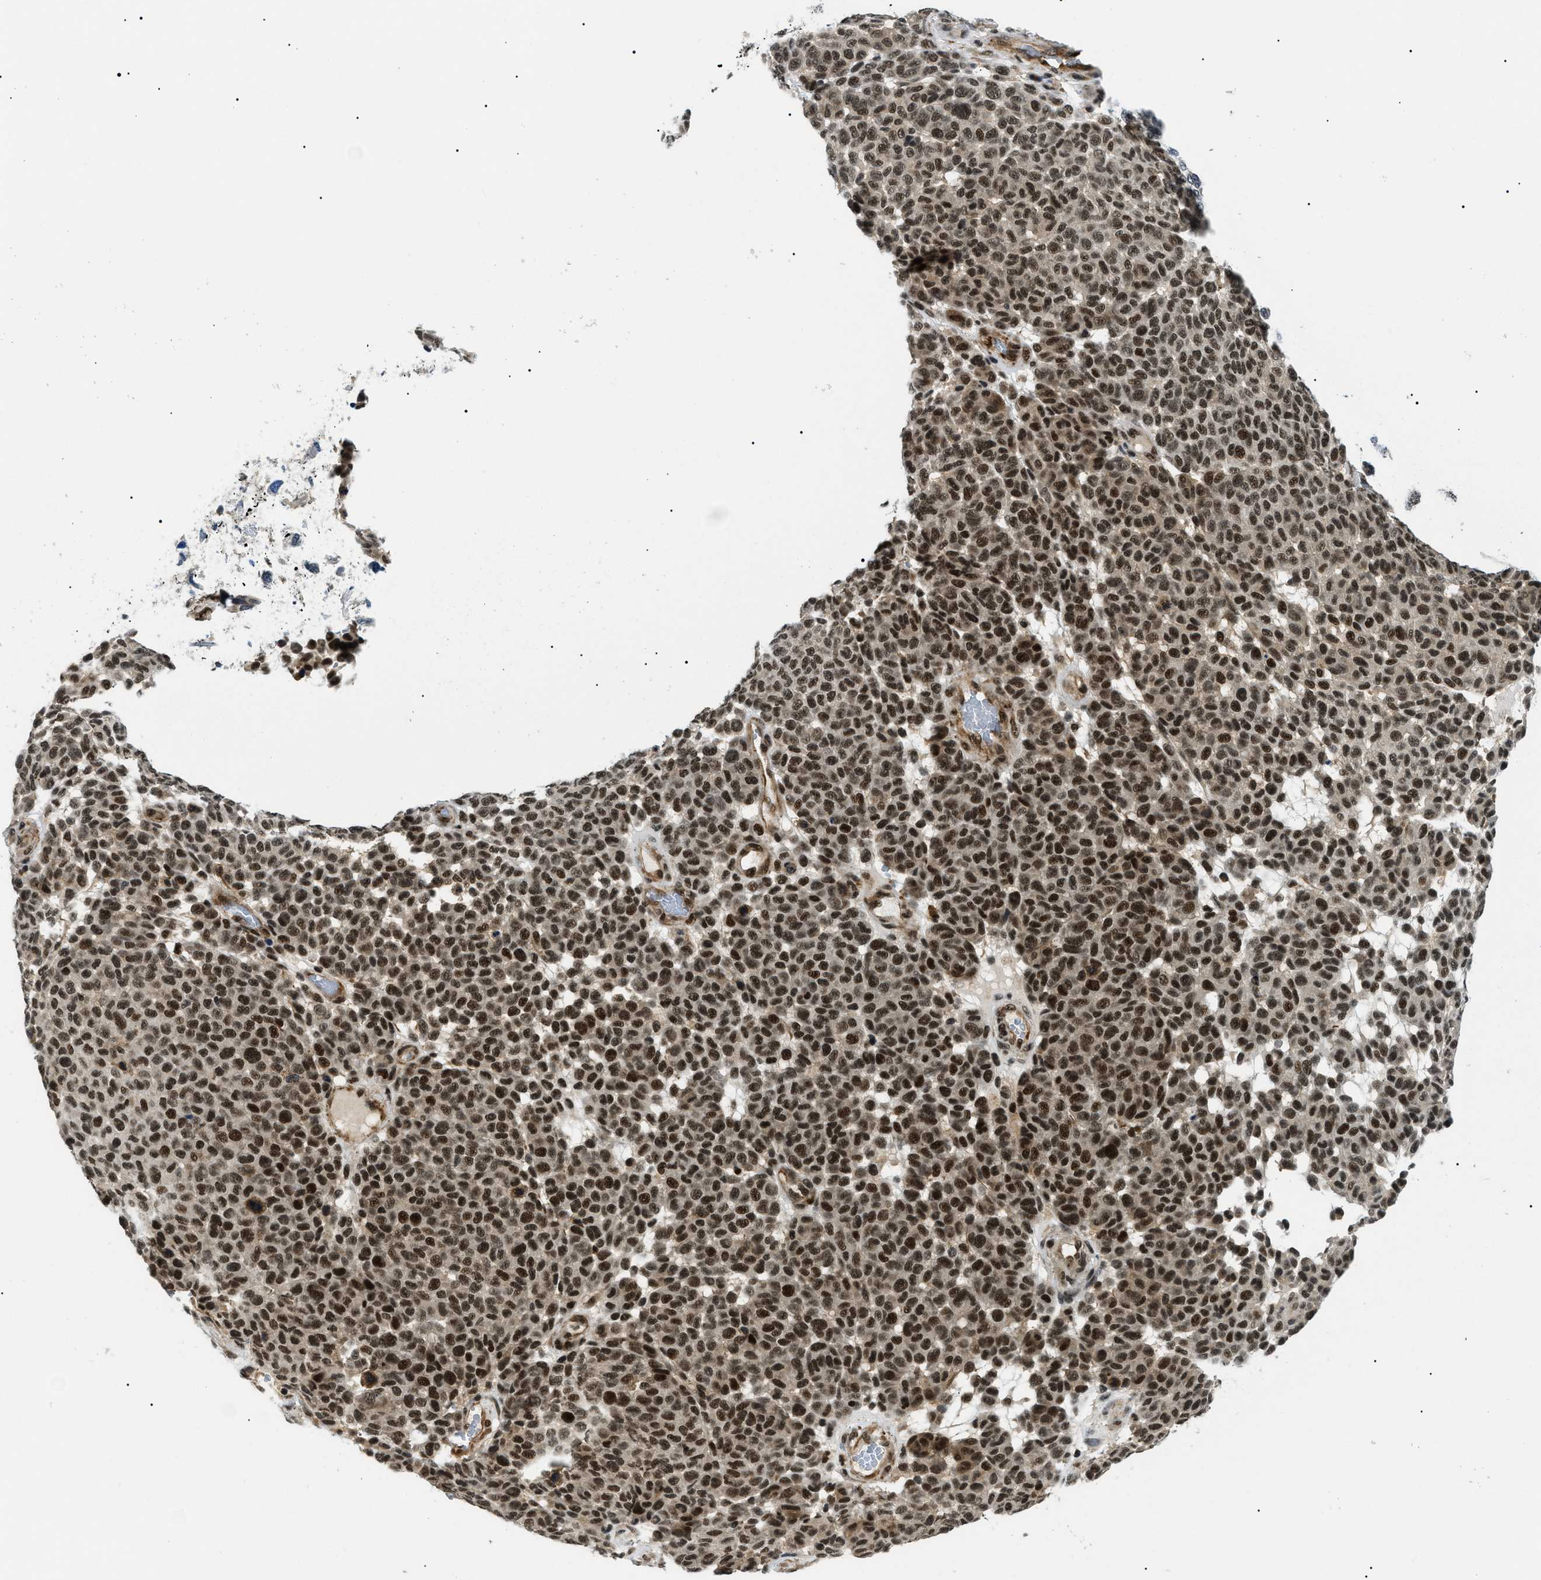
{"staining": {"intensity": "strong", "quantity": ">75%", "location": "nuclear"}, "tissue": "melanoma", "cell_type": "Tumor cells", "image_type": "cancer", "snomed": [{"axis": "morphology", "description": "Malignant melanoma, NOS"}, {"axis": "topography", "description": "Skin"}], "caption": "A photomicrograph of malignant melanoma stained for a protein reveals strong nuclear brown staining in tumor cells. The protein is stained brown, and the nuclei are stained in blue (DAB IHC with brightfield microscopy, high magnification).", "gene": "RBM15", "patient": {"sex": "male", "age": 59}}